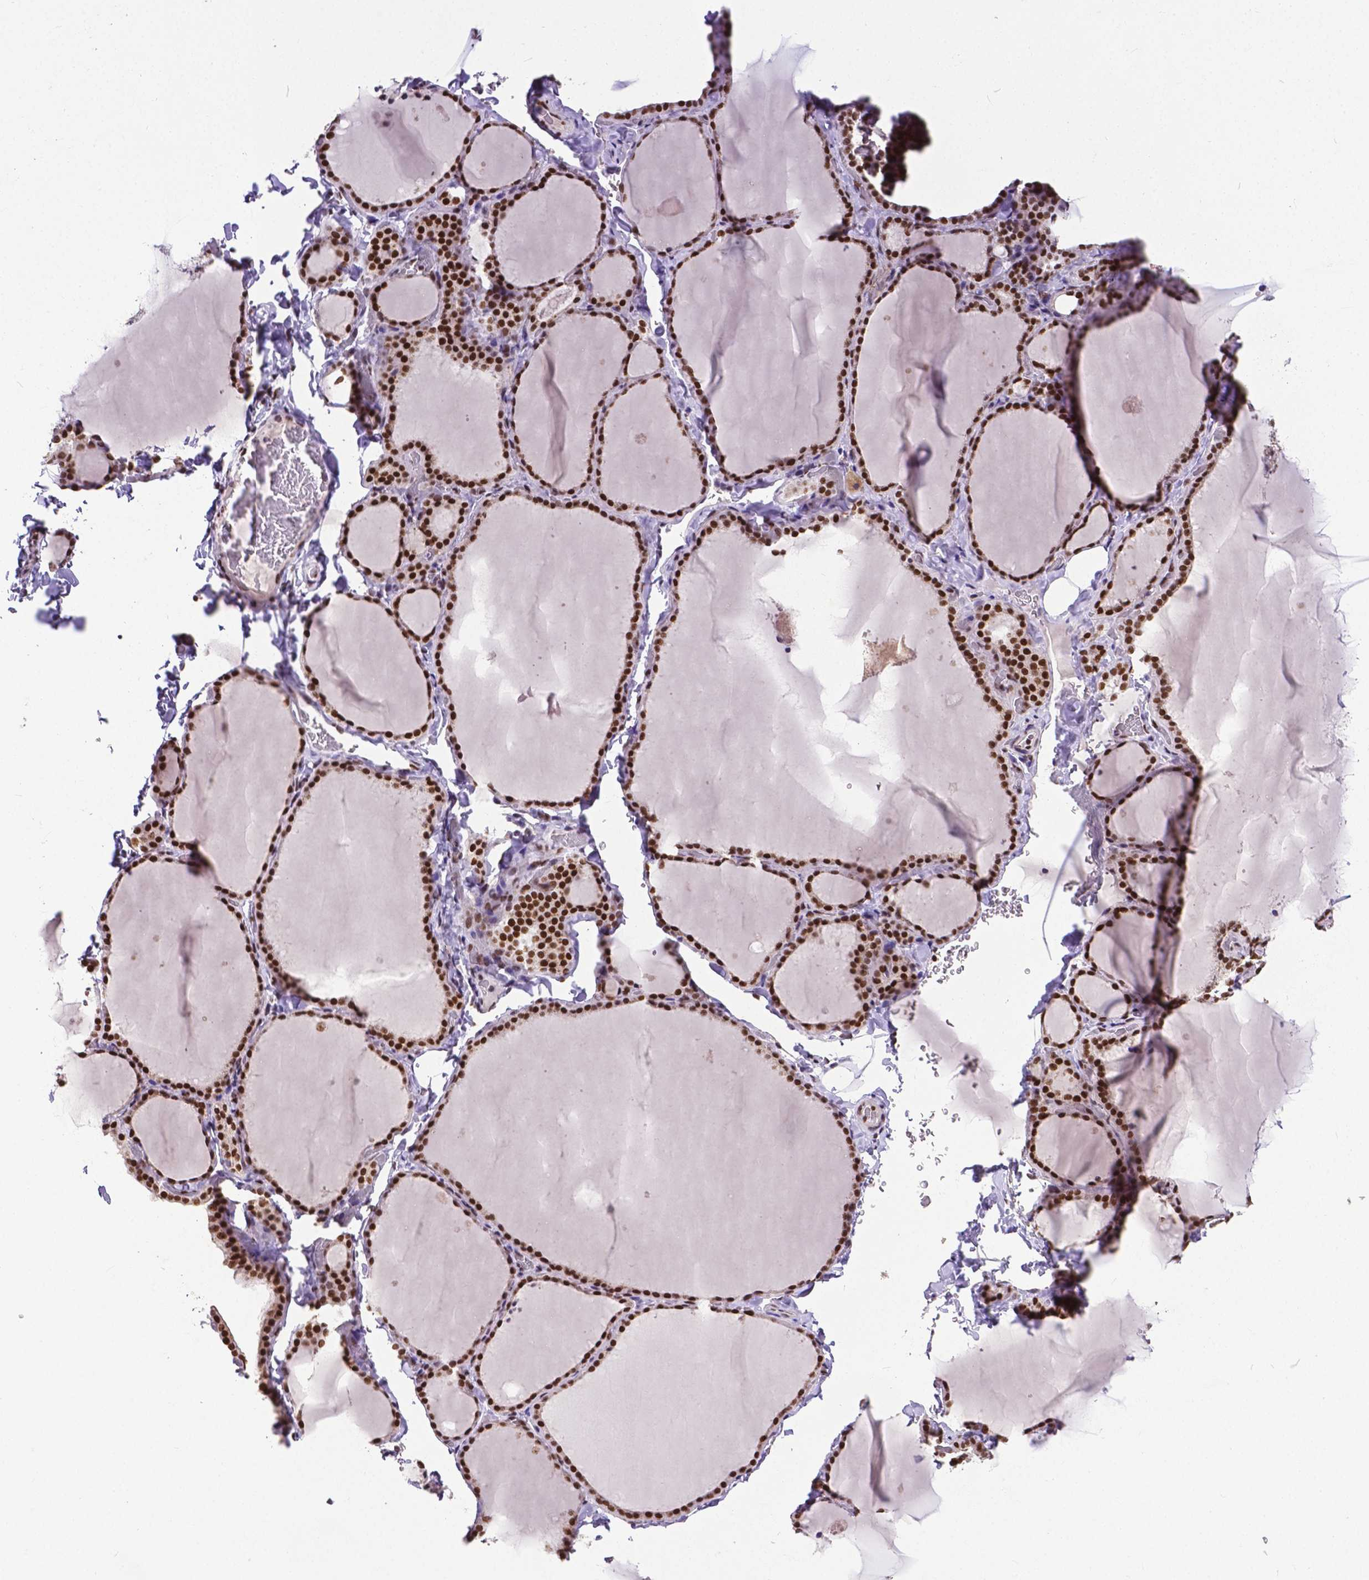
{"staining": {"intensity": "strong", "quantity": ">75%", "location": "nuclear"}, "tissue": "thyroid gland", "cell_type": "Glandular cells", "image_type": "normal", "snomed": [{"axis": "morphology", "description": "Normal tissue, NOS"}, {"axis": "topography", "description": "Thyroid gland"}], "caption": "A high amount of strong nuclear expression is seen in approximately >75% of glandular cells in benign thyroid gland.", "gene": "ATRX", "patient": {"sex": "female", "age": 22}}